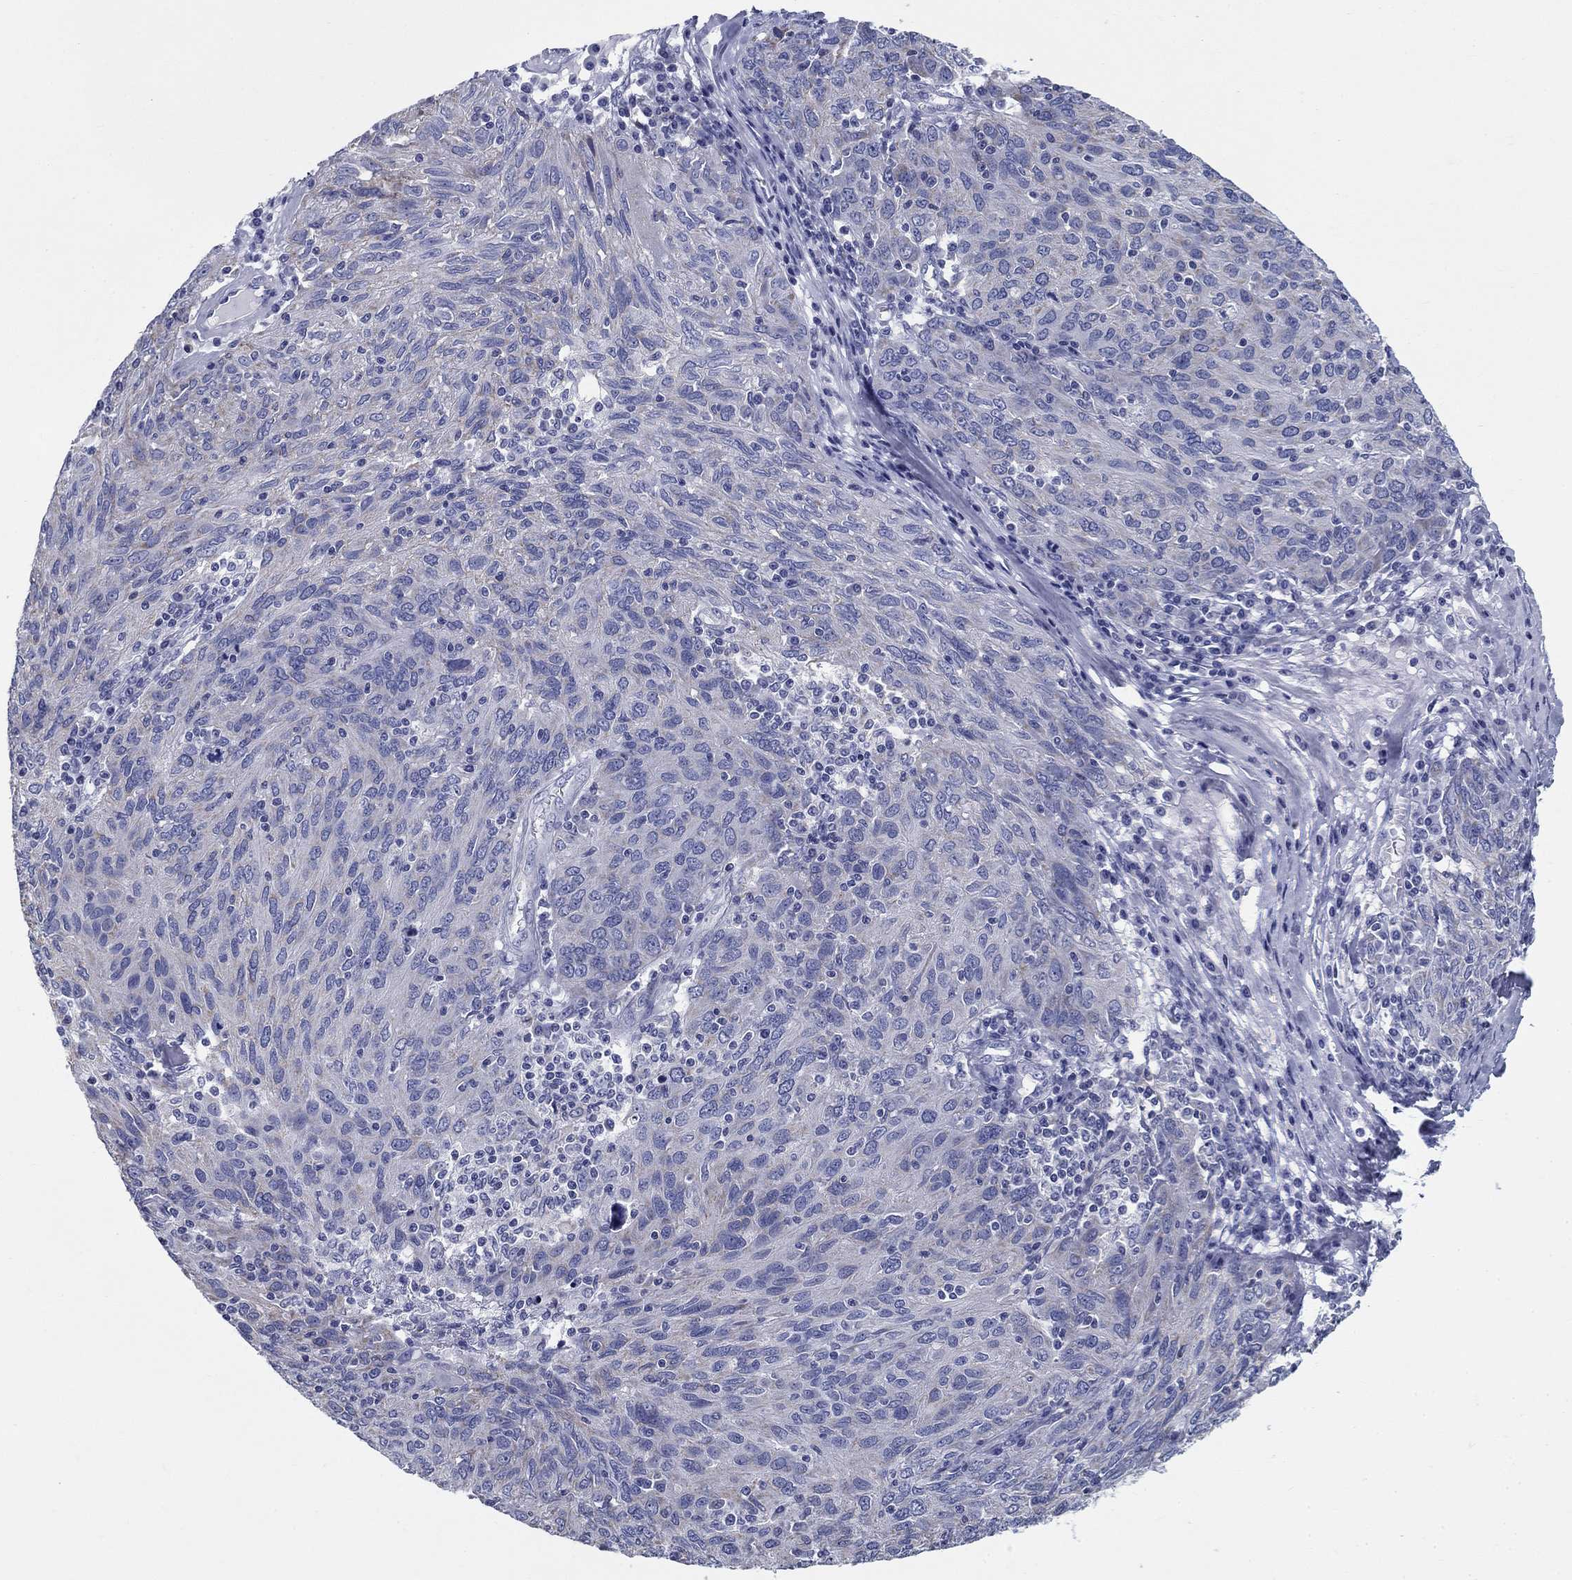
{"staining": {"intensity": "negative", "quantity": "none", "location": "none"}, "tissue": "ovarian cancer", "cell_type": "Tumor cells", "image_type": "cancer", "snomed": [{"axis": "morphology", "description": "Carcinoma, endometroid"}, {"axis": "topography", "description": "Ovary"}], "caption": "IHC of ovarian cancer (endometroid carcinoma) displays no expression in tumor cells.", "gene": "UPB1", "patient": {"sex": "female", "age": 50}}